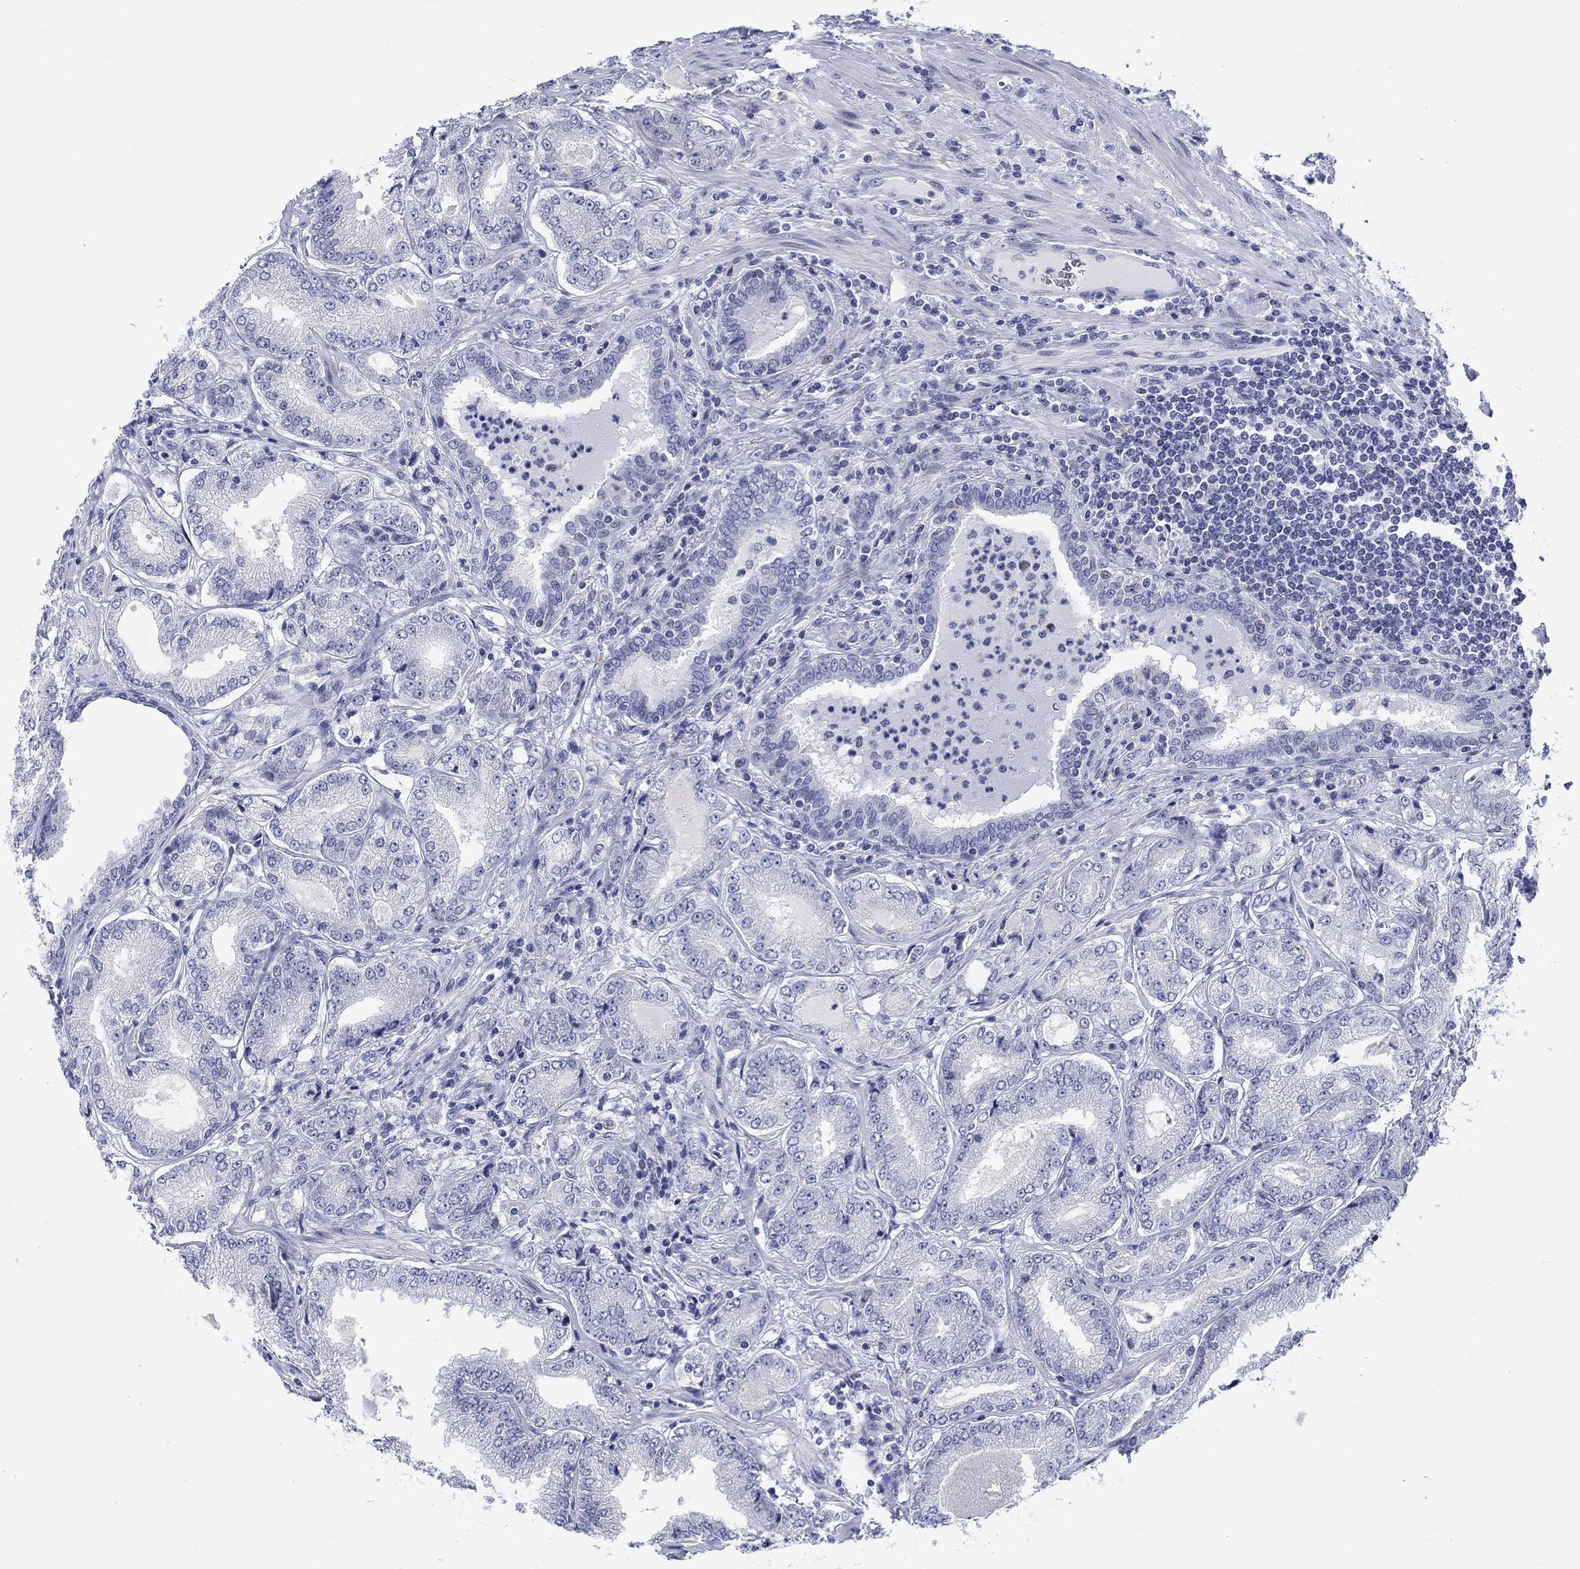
{"staining": {"intensity": "negative", "quantity": "none", "location": "none"}, "tissue": "prostate cancer", "cell_type": "Tumor cells", "image_type": "cancer", "snomed": [{"axis": "morphology", "description": "Adenocarcinoma, NOS"}, {"axis": "topography", "description": "Prostate"}], "caption": "High power microscopy image of an immunohistochemistry (IHC) histopathology image of prostate adenocarcinoma, revealing no significant positivity in tumor cells.", "gene": "CDCA2", "patient": {"sex": "male", "age": 65}}